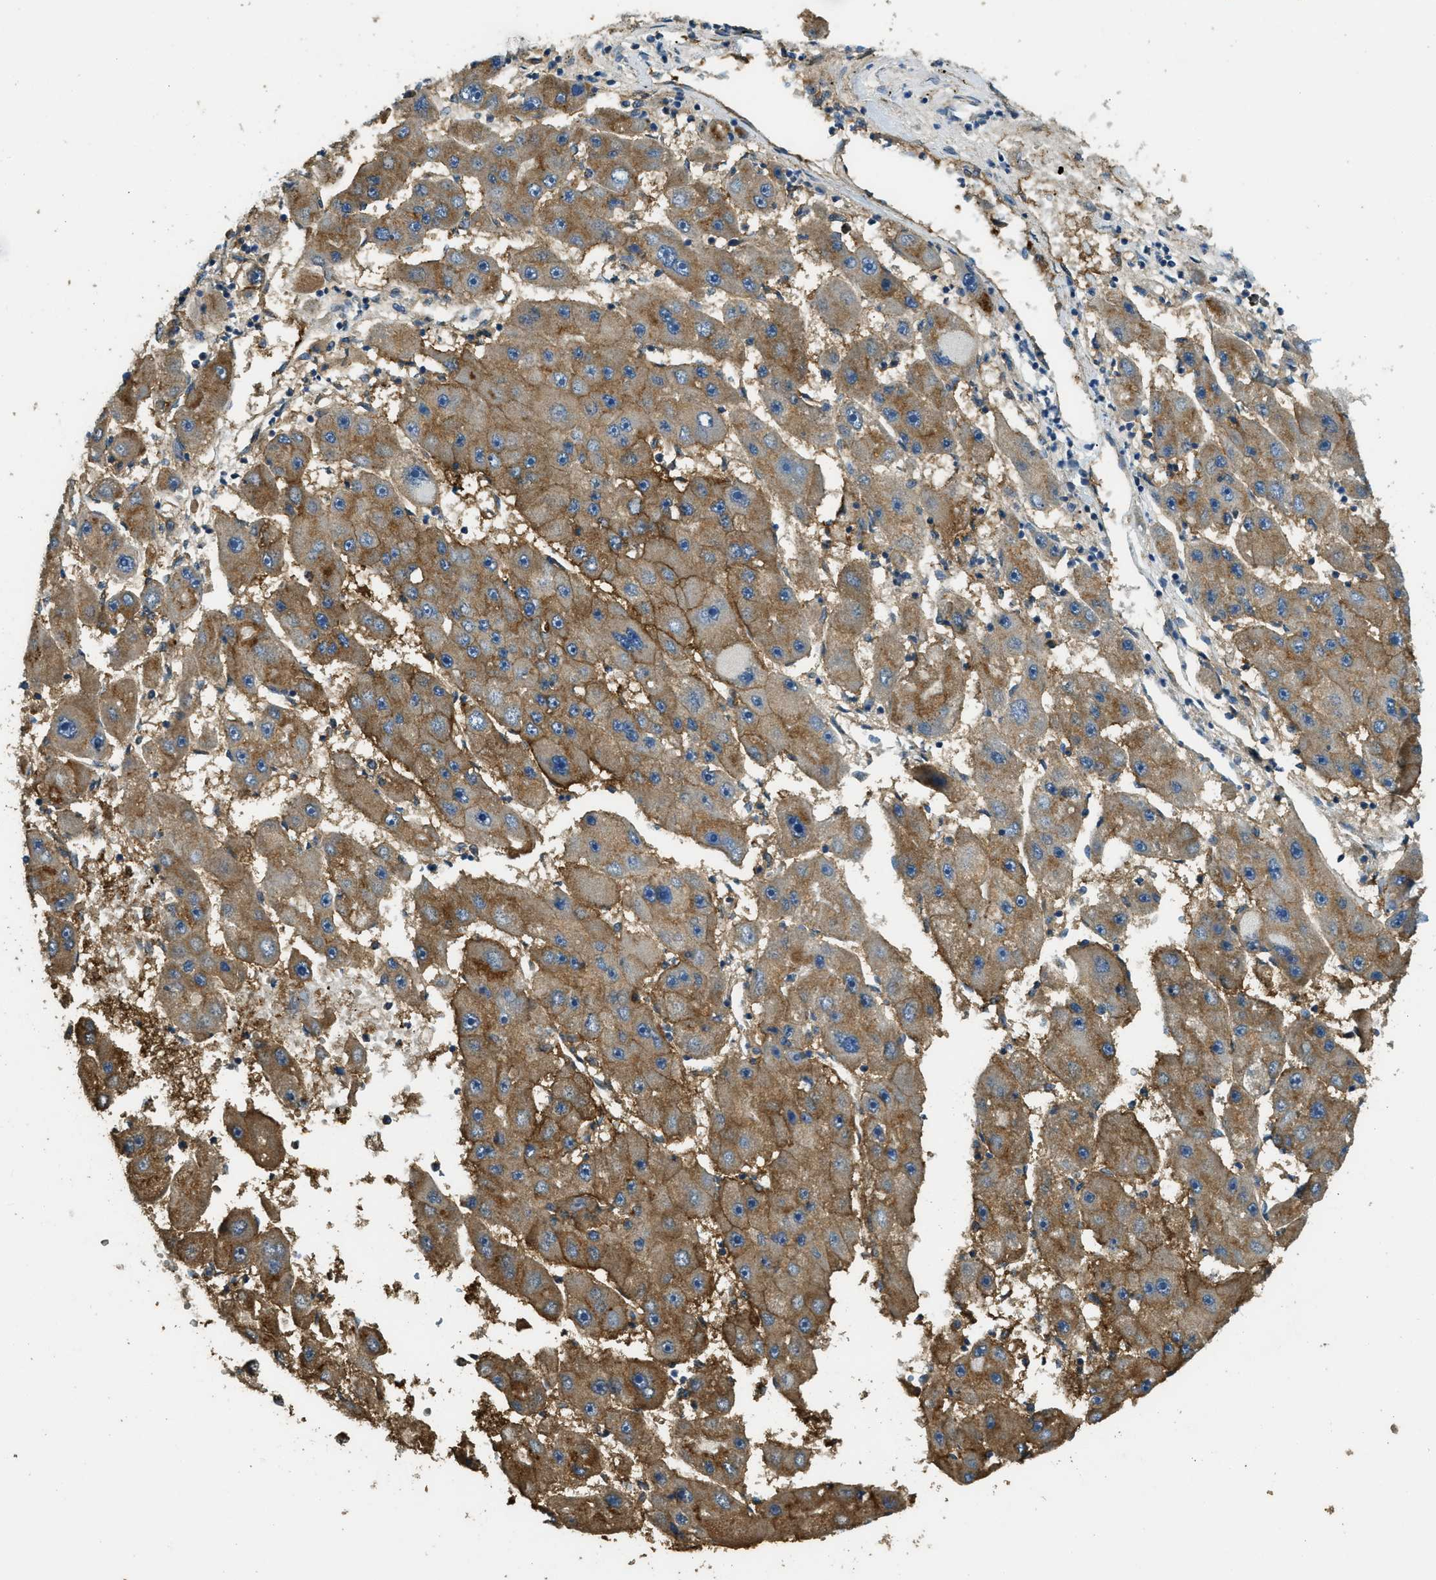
{"staining": {"intensity": "moderate", "quantity": ">75%", "location": "cytoplasmic/membranous"}, "tissue": "liver cancer", "cell_type": "Tumor cells", "image_type": "cancer", "snomed": [{"axis": "morphology", "description": "Carcinoma, Hepatocellular, NOS"}, {"axis": "topography", "description": "Liver"}], "caption": "The micrograph displays immunohistochemical staining of liver cancer (hepatocellular carcinoma). There is moderate cytoplasmic/membranous expression is present in approximately >75% of tumor cells.", "gene": "CD276", "patient": {"sex": "female", "age": 61}}